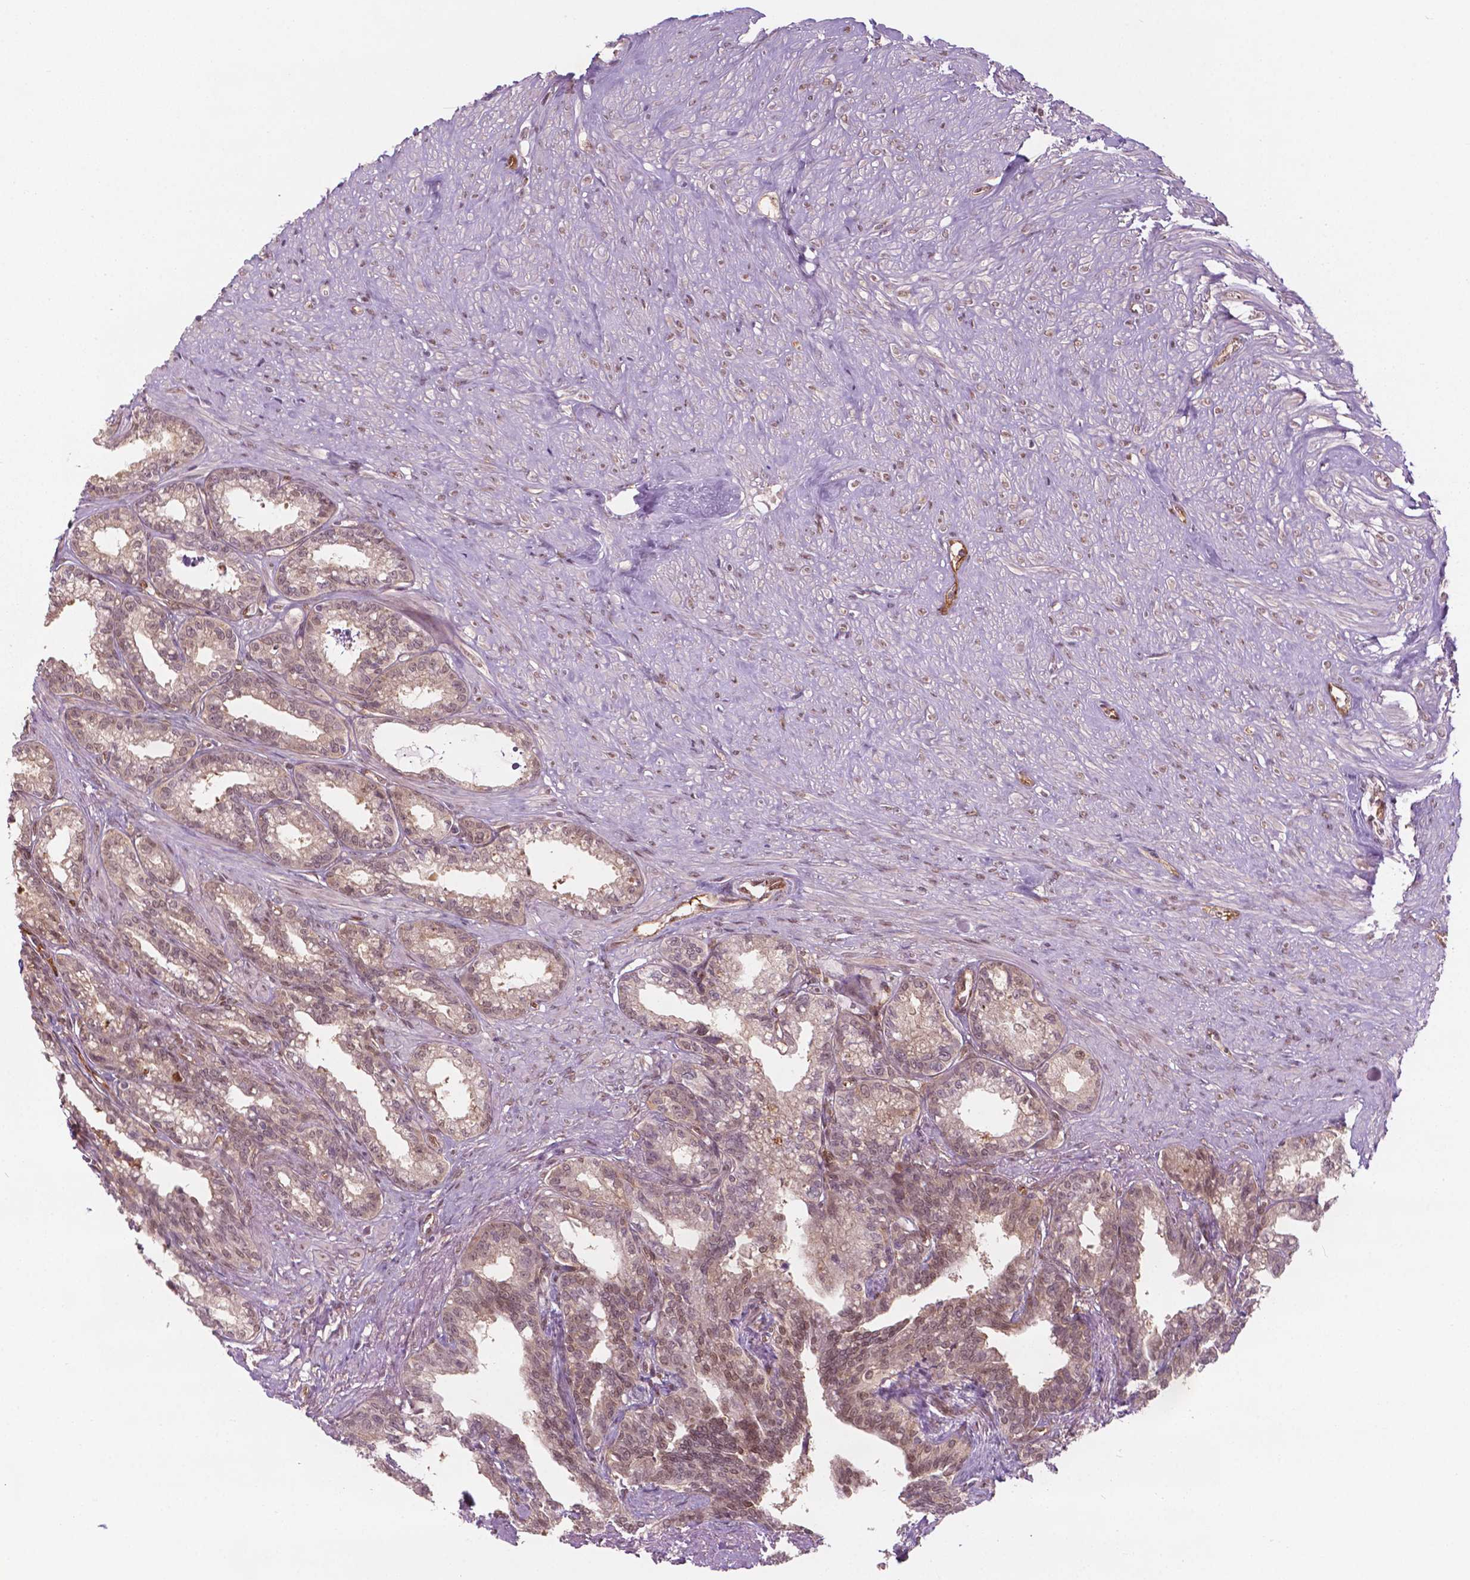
{"staining": {"intensity": "weak", "quantity": "<25%", "location": "nuclear"}, "tissue": "seminal vesicle", "cell_type": "Glandular cells", "image_type": "normal", "snomed": [{"axis": "morphology", "description": "Normal tissue, NOS"}, {"axis": "morphology", "description": "Urothelial carcinoma, NOS"}, {"axis": "topography", "description": "Urinary bladder"}, {"axis": "topography", "description": "Seminal veicle"}], "caption": "DAB immunohistochemical staining of normal human seminal vesicle exhibits no significant expression in glandular cells. Brightfield microscopy of immunohistochemistry (IHC) stained with DAB (3,3'-diaminobenzidine) (brown) and hematoxylin (blue), captured at high magnification.", "gene": "NFAT5", "patient": {"sex": "male", "age": 76}}